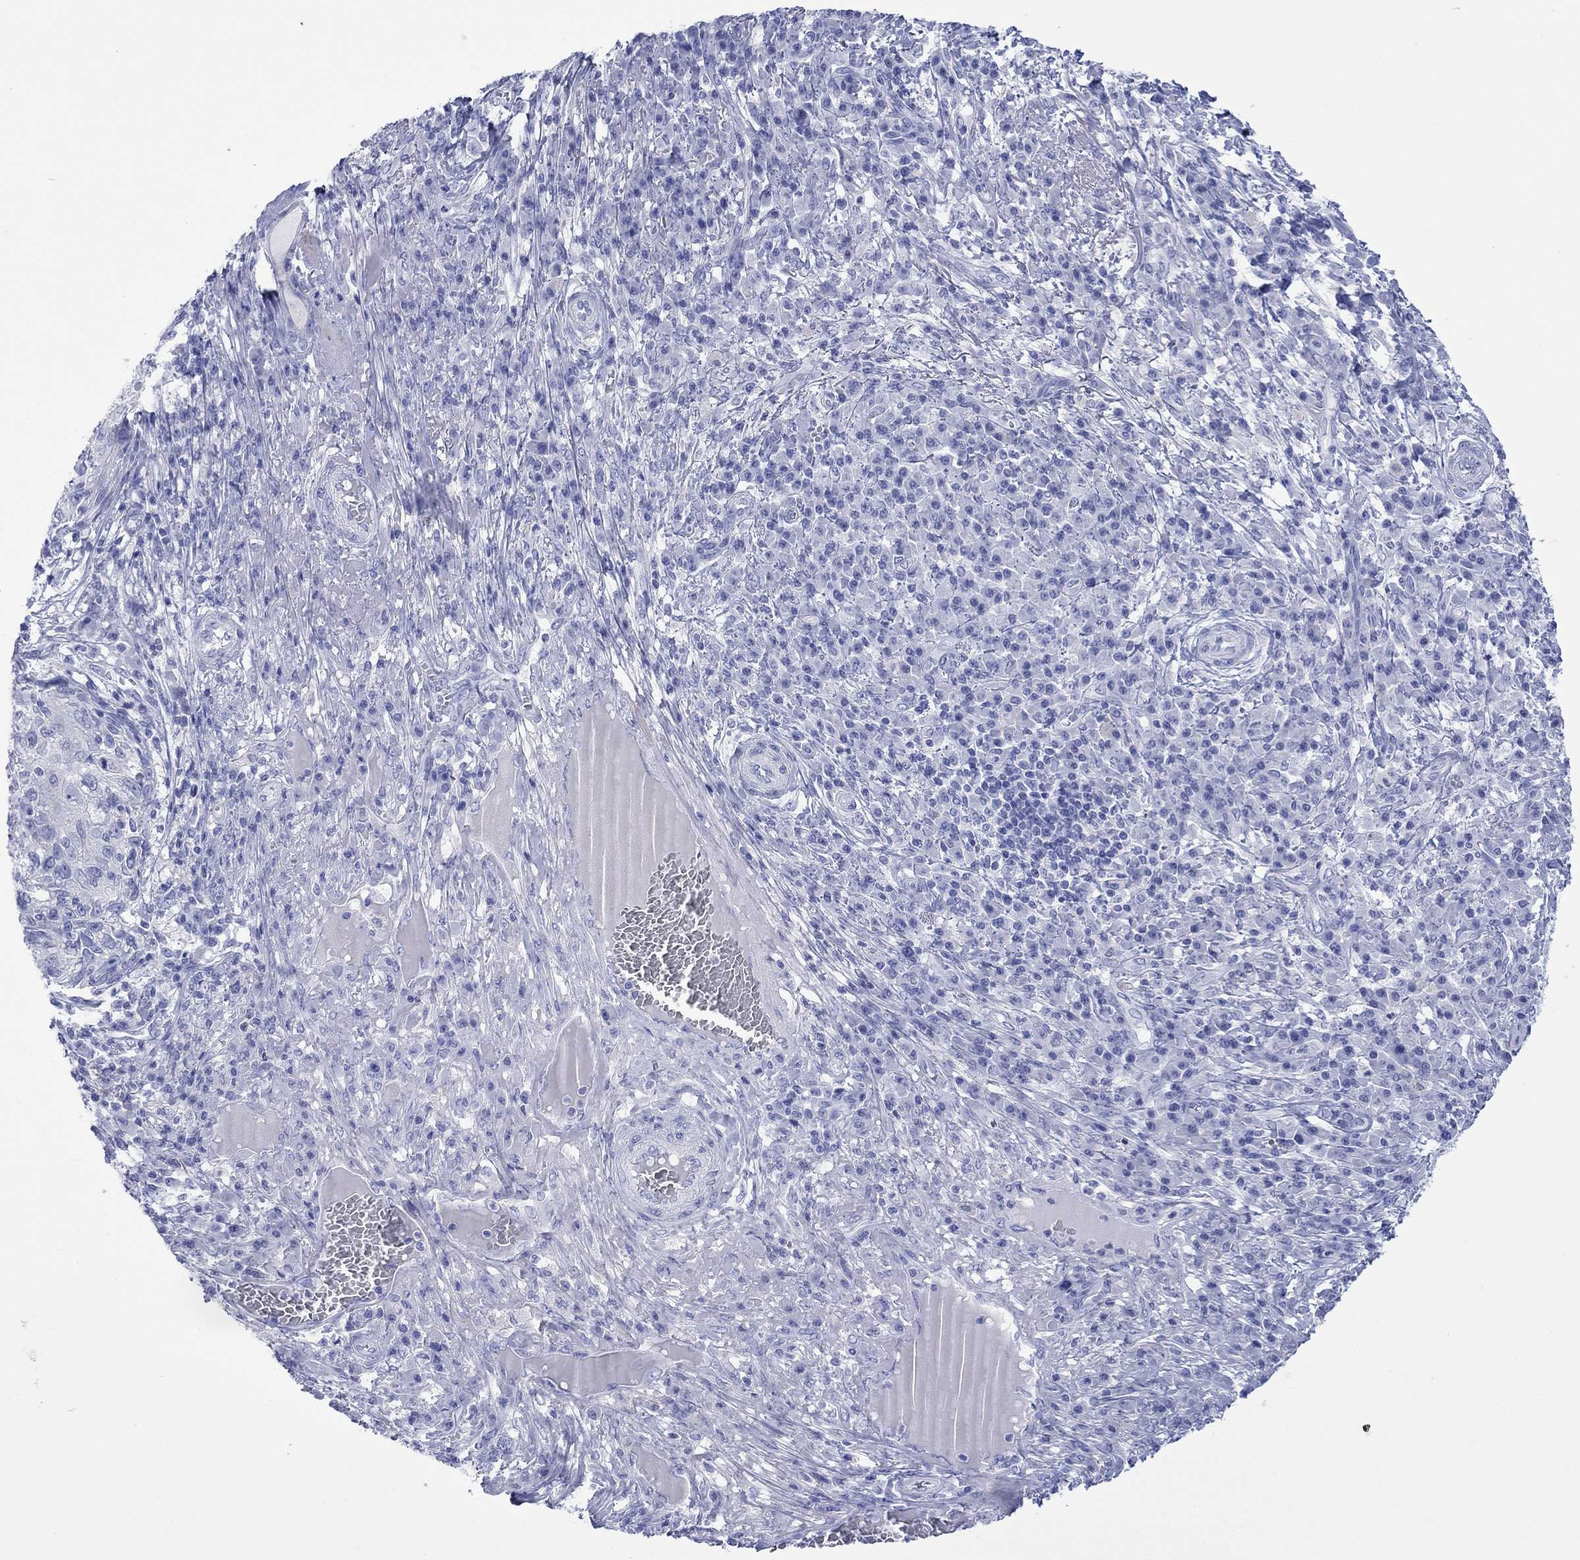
{"staining": {"intensity": "negative", "quantity": "none", "location": "none"}, "tissue": "skin cancer", "cell_type": "Tumor cells", "image_type": "cancer", "snomed": [{"axis": "morphology", "description": "Squamous cell carcinoma, NOS"}, {"axis": "topography", "description": "Skin"}], "caption": "The IHC photomicrograph has no significant staining in tumor cells of skin cancer (squamous cell carcinoma) tissue.", "gene": "MLANA", "patient": {"sex": "male", "age": 92}}